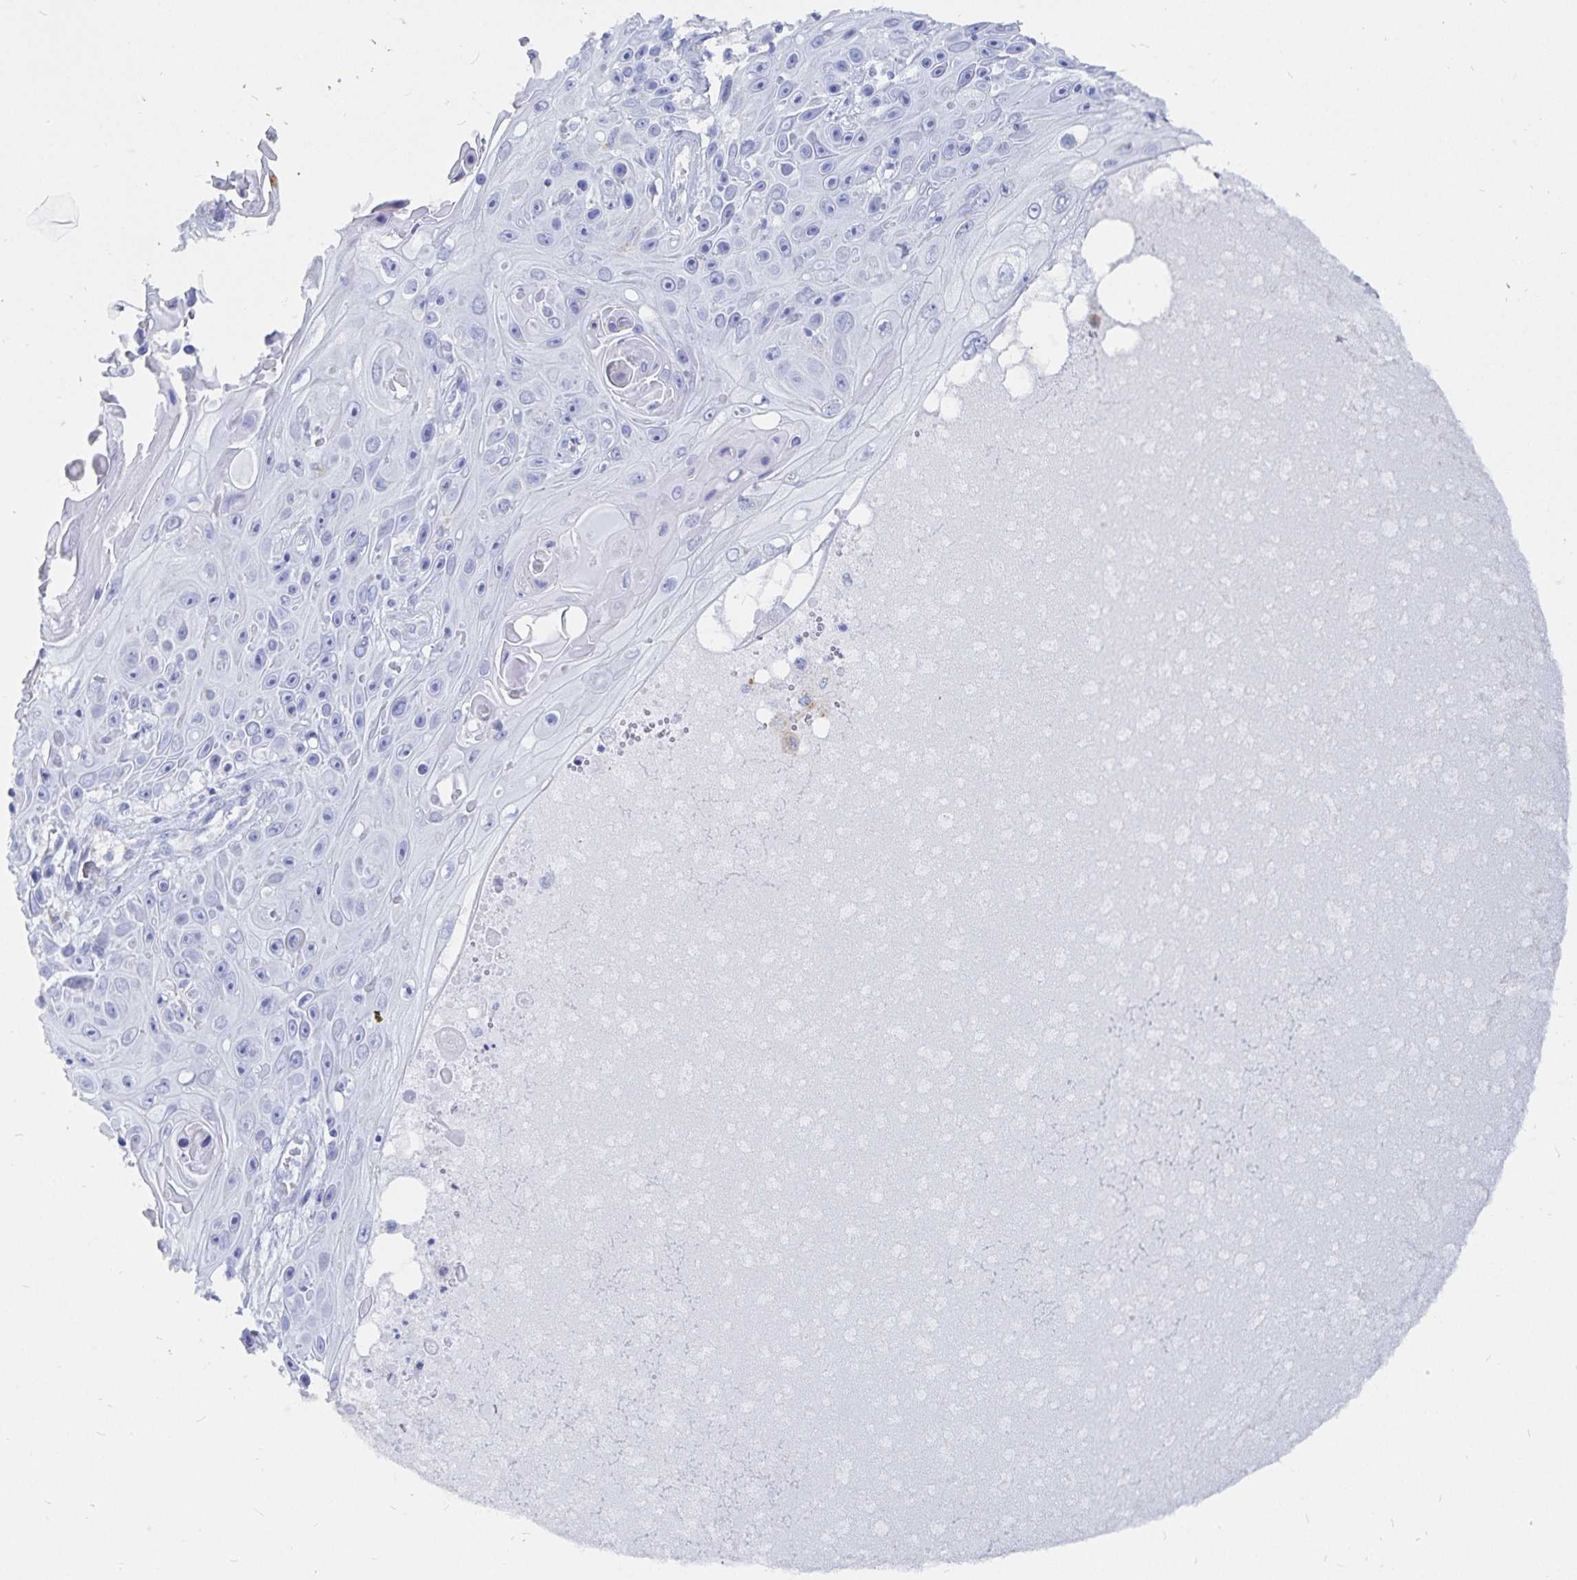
{"staining": {"intensity": "negative", "quantity": "none", "location": "none"}, "tissue": "skin cancer", "cell_type": "Tumor cells", "image_type": "cancer", "snomed": [{"axis": "morphology", "description": "Squamous cell carcinoma, NOS"}, {"axis": "topography", "description": "Skin"}], "caption": "Photomicrograph shows no significant protein staining in tumor cells of skin cancer.", "gene": "INSL5", "patient": {"sex": "male", "age": 82}}